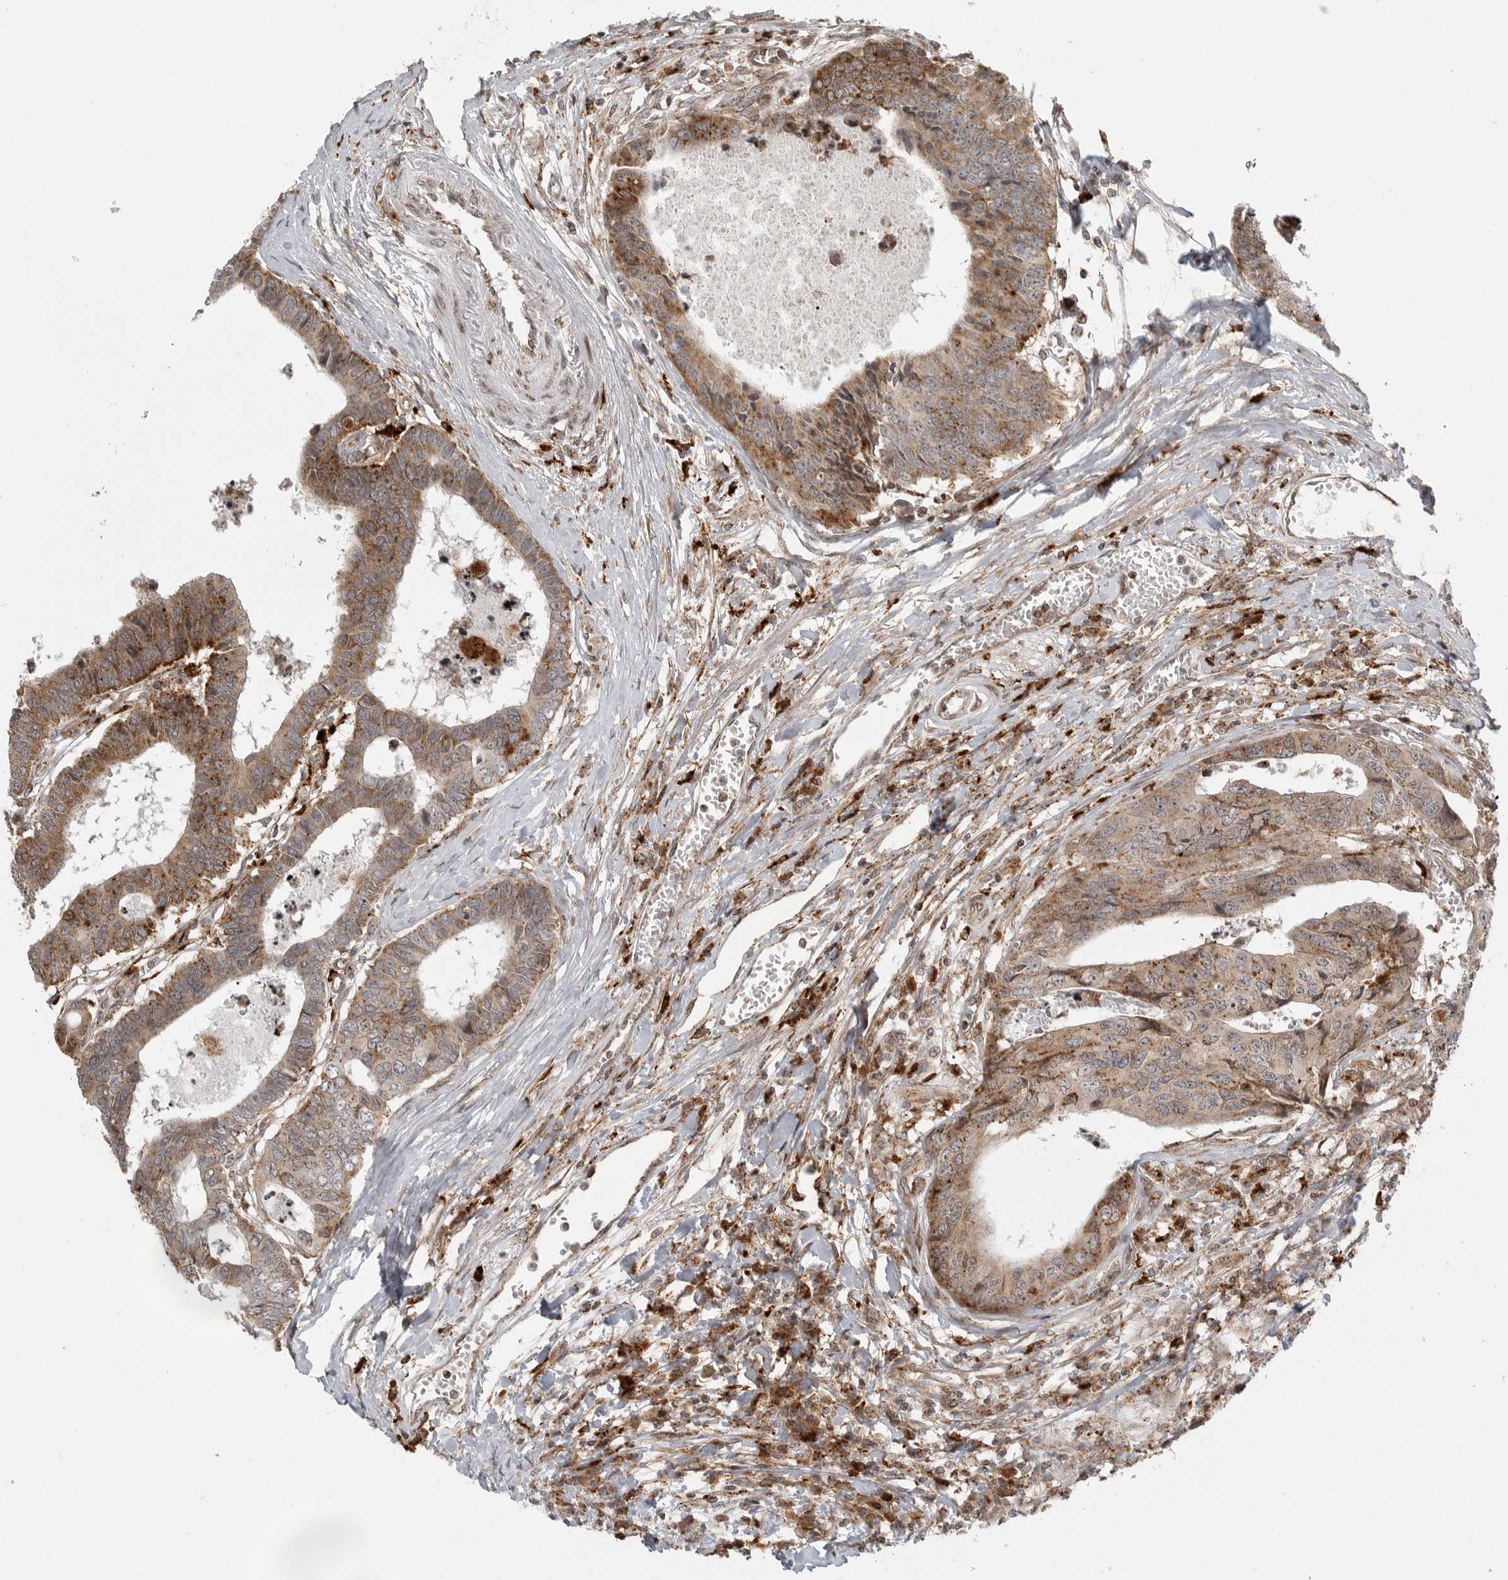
{"staining": {"intensity": "moderate", "quantity": ">75%", "location": "cytoplasmic/membranous"}, "tissue": "colorectal cancer", "cell_type": "Tumor cells", "image_type": "cancer", "snomed": [{"axis": "morphology", "description": "Adenocarcinoma, NOS"}, {"axis": "topography", "description": "Rectum"}], "caption": "The immunohistochemical stain labels moderate cytoplasmic/membranous staining in tumor cells of colorectal cancer tissue.", "gene": "IDUA", "patient": {"sex": "male", "age": 84}}